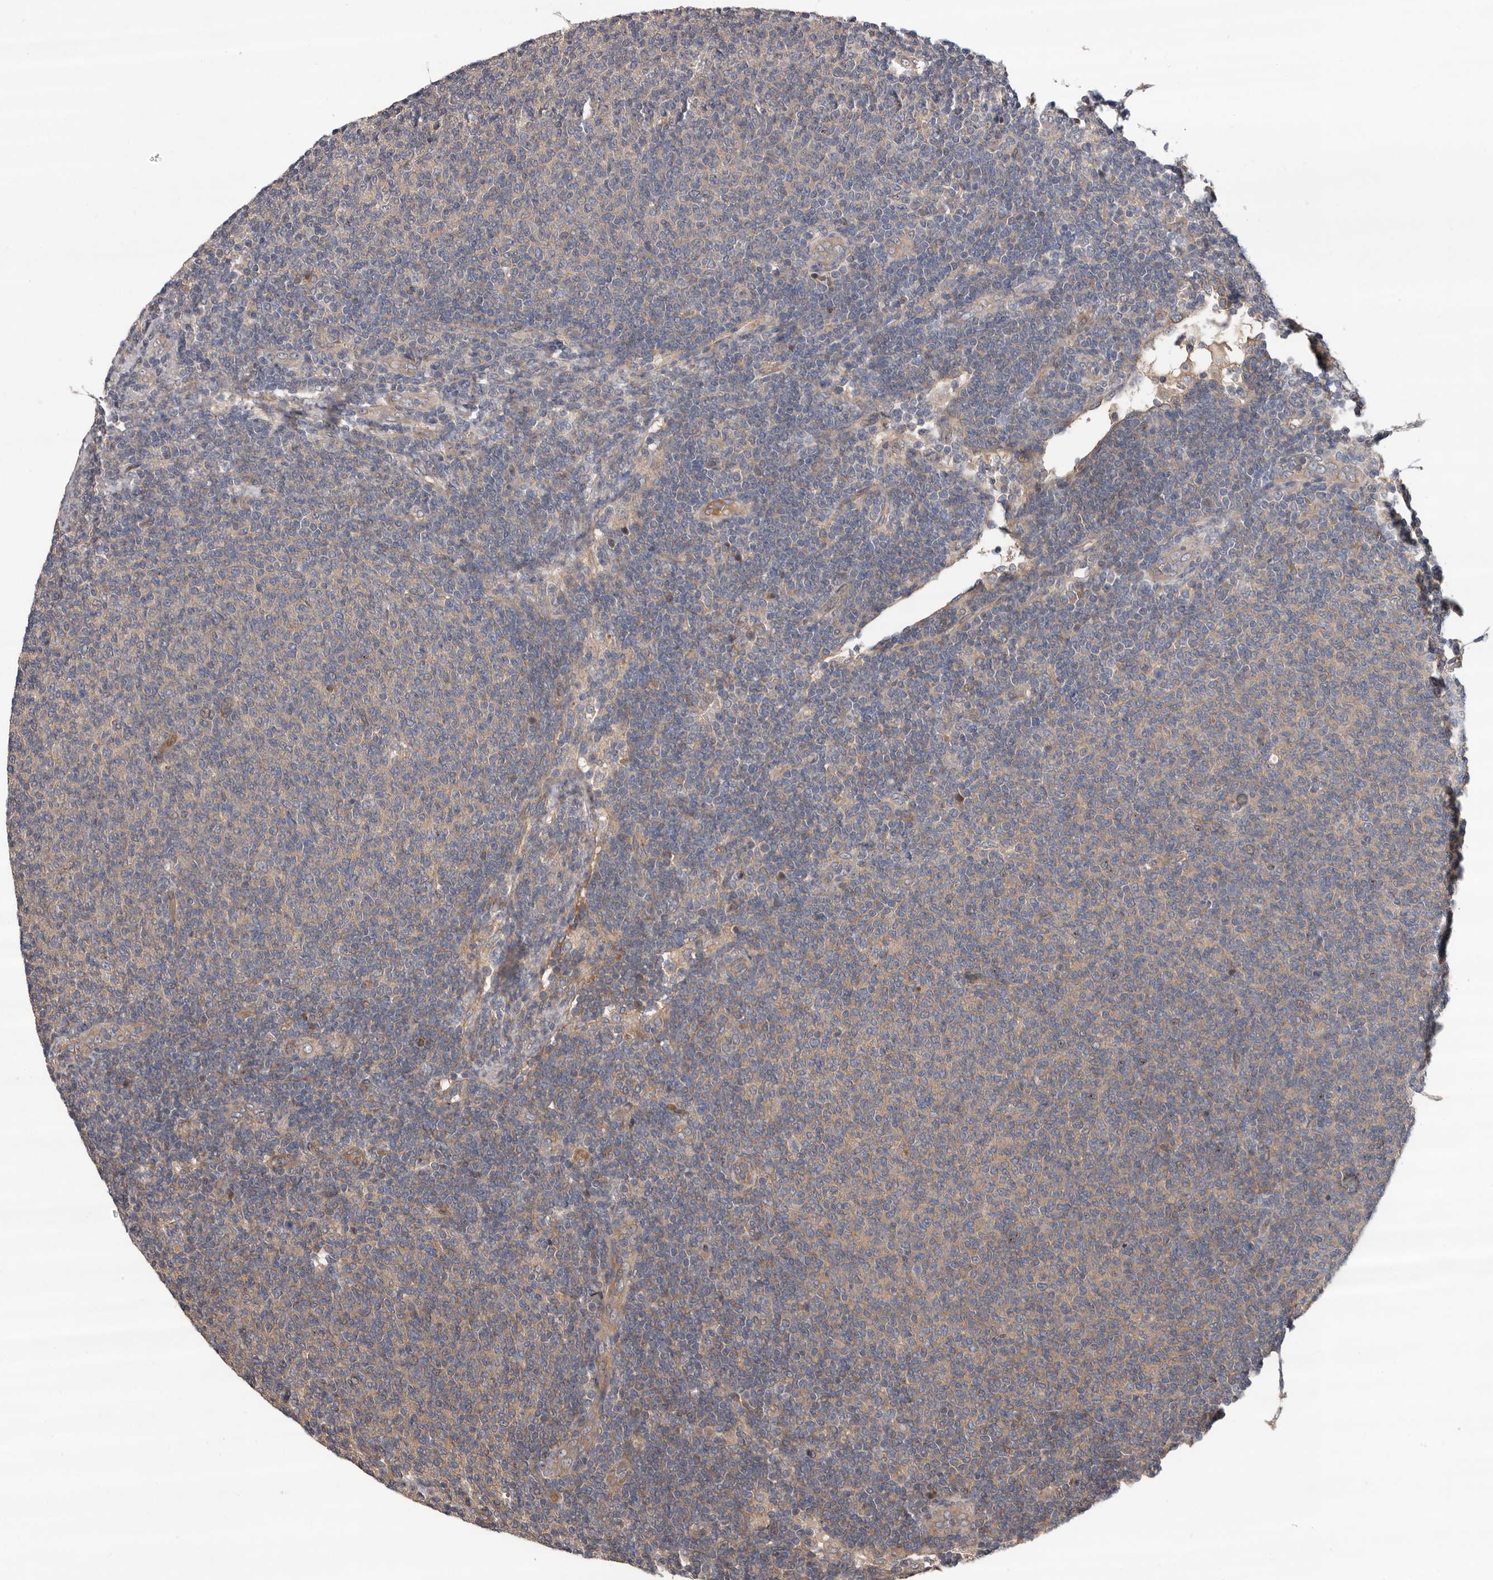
{"staining": {"intensity": "weak", "quantity": "<25%", "location": "cytoplasmic/membranous"}, "tissue": "lymphoma", "cell_type": "Tumor cells", "image_type": "cancer", "snomed": [{"axis": "morphology", "description": "Malignant lymphoma, non-Hodgkin's type, Low grade"}, {"axis": "topography", "description": "Lymph node"}], "caption": "Immunohistochemistry micrograph of neoplastic tissue: lymphoma stained with DAB (3,3'-diaminobenzidine) exhibits no significant protein positivity in tumor cells.", "gene": "PRKD1", "patient": {"sex": "male", "age": 66}}